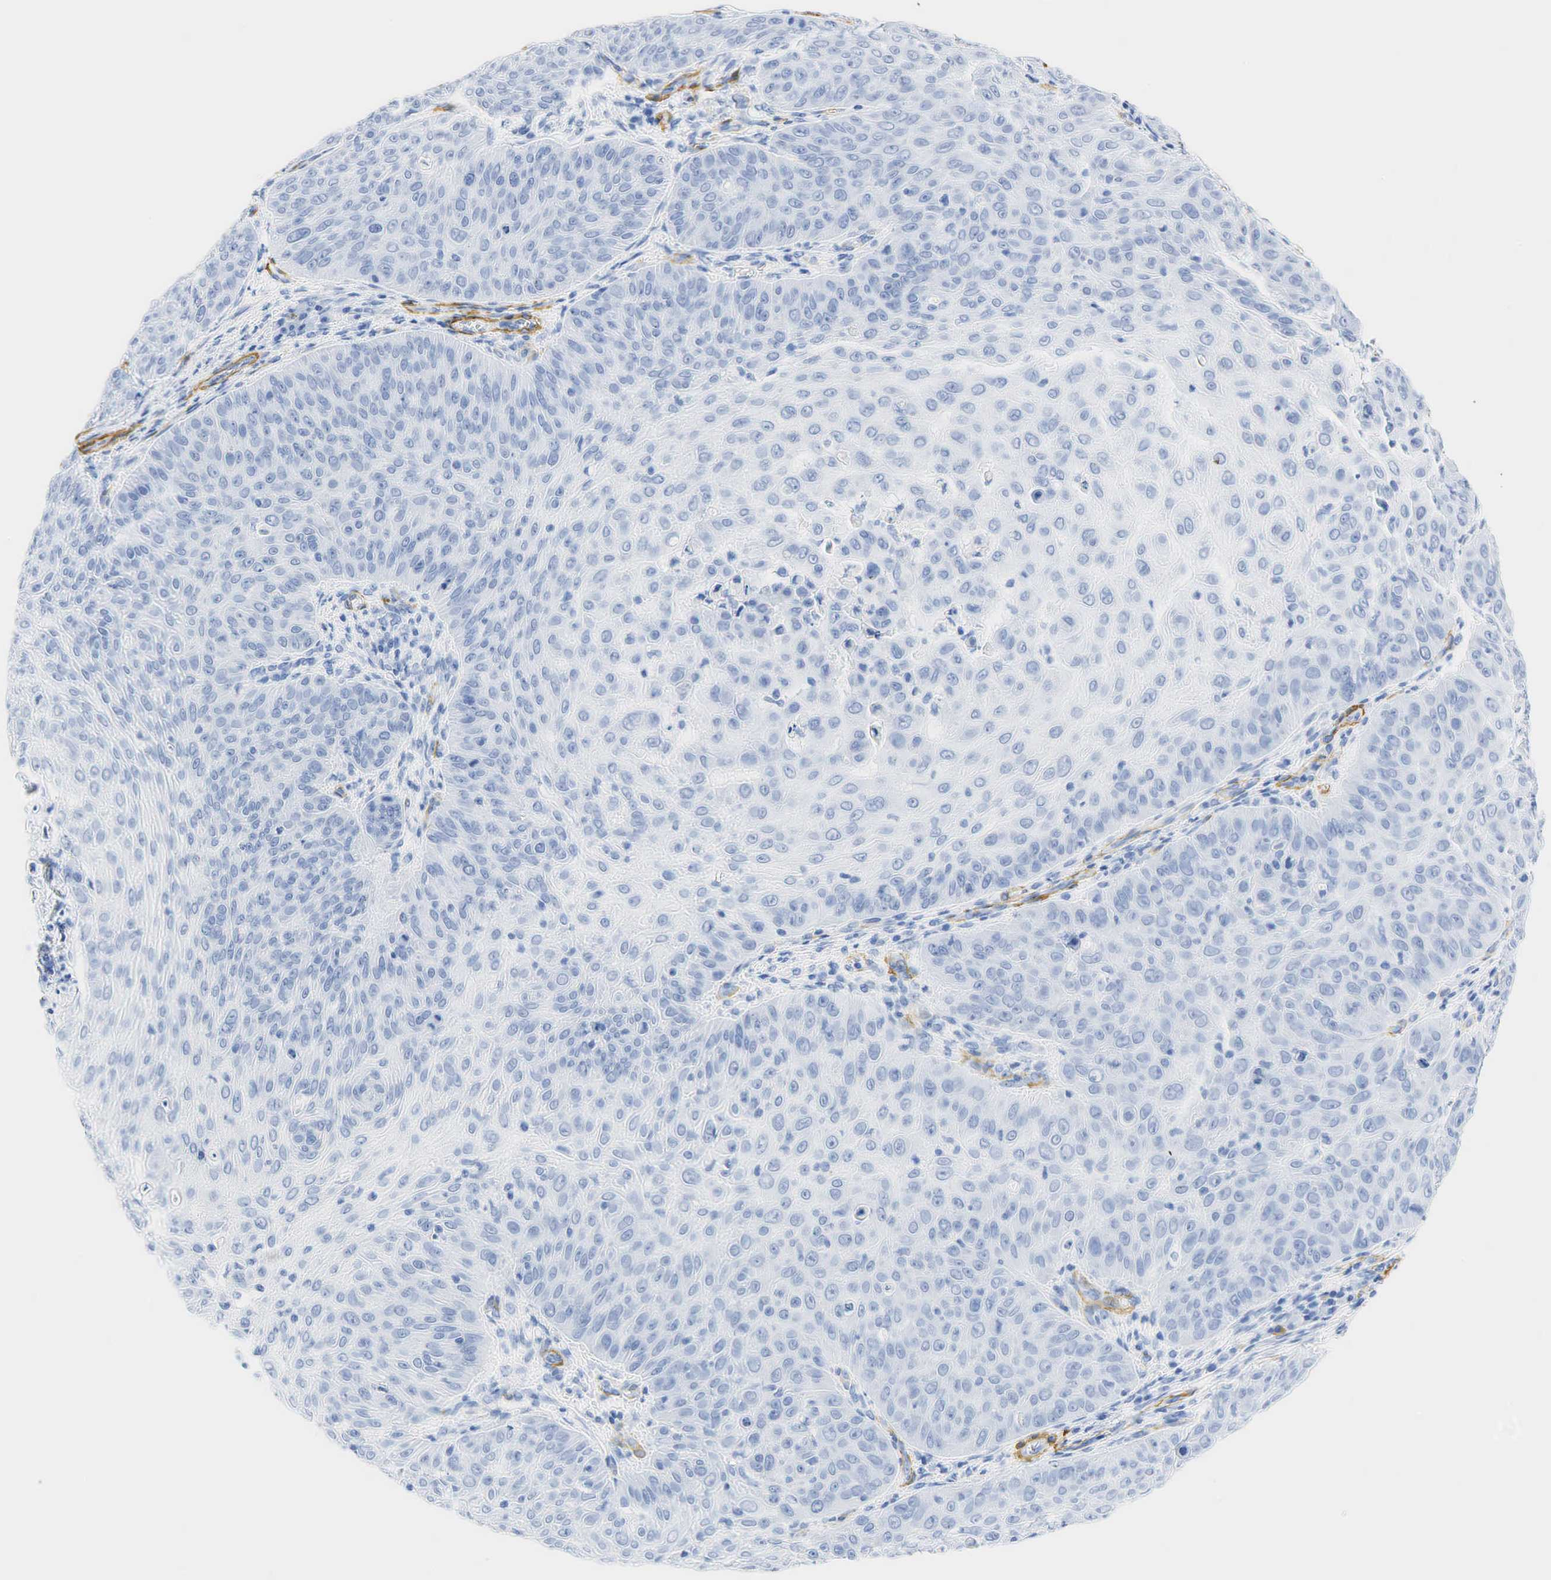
{"staining": {"intensity": "negative", "quantity": "none", "location": "none"}, "tissue": "skin cancer", "cell_type": "Tumor cells", "image_type": "cancer", "snomed": [{"axis": "morphology", "description": "Squamous cell carcinoma, NOS"}, {"axis": "topography", "description": "Skin"}], "caption": "The IHC image has no significant positivity in tumor cells of skin cancer (squamous cell carcinoma) tissue. Nuclei are stained in blue.", "gene": "ACTA1", "patient": {"sex": "male", "age": 82}}